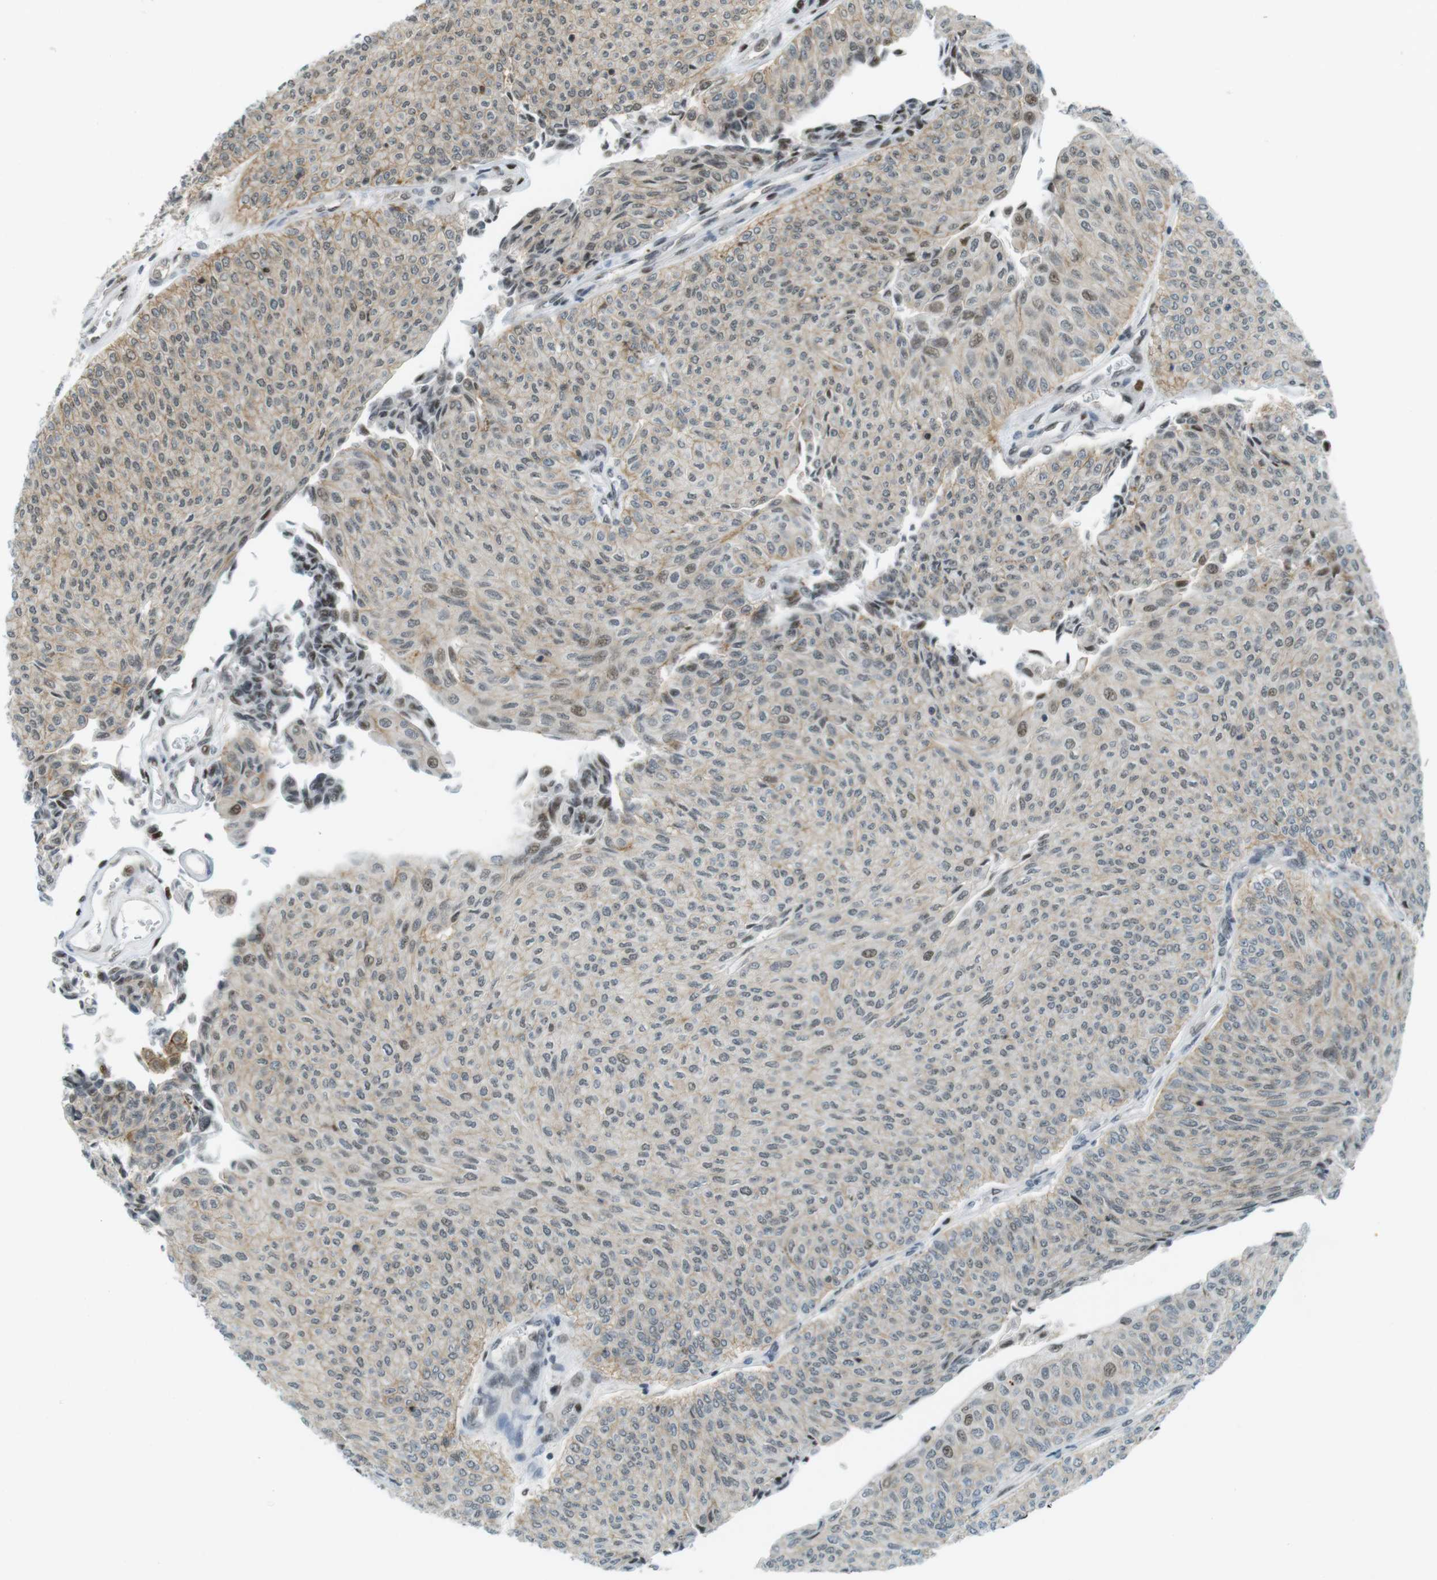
{"staining": {"intensity": "weak", "quantity": "25%-75%", "location": "cytoplasmic/membranous,nuclear"}, "tissue": "urothelial cancer", "cell_type": "Tumor cells", "image_type": "cancer", "snomed": [{"axis": "morphology", "description": "Urothelial carcinoma, Low grade"}, {"axis": "topography", "description": "Urinary bladder"}], "caption": "Urothelial cancer tissue demonstrates weak cytoplasmic/membranous and nuclear positivity in approximately 25%-75% of tumor cells", "gene": "UBB", "patient": {"sex": "male", "age": 78}}